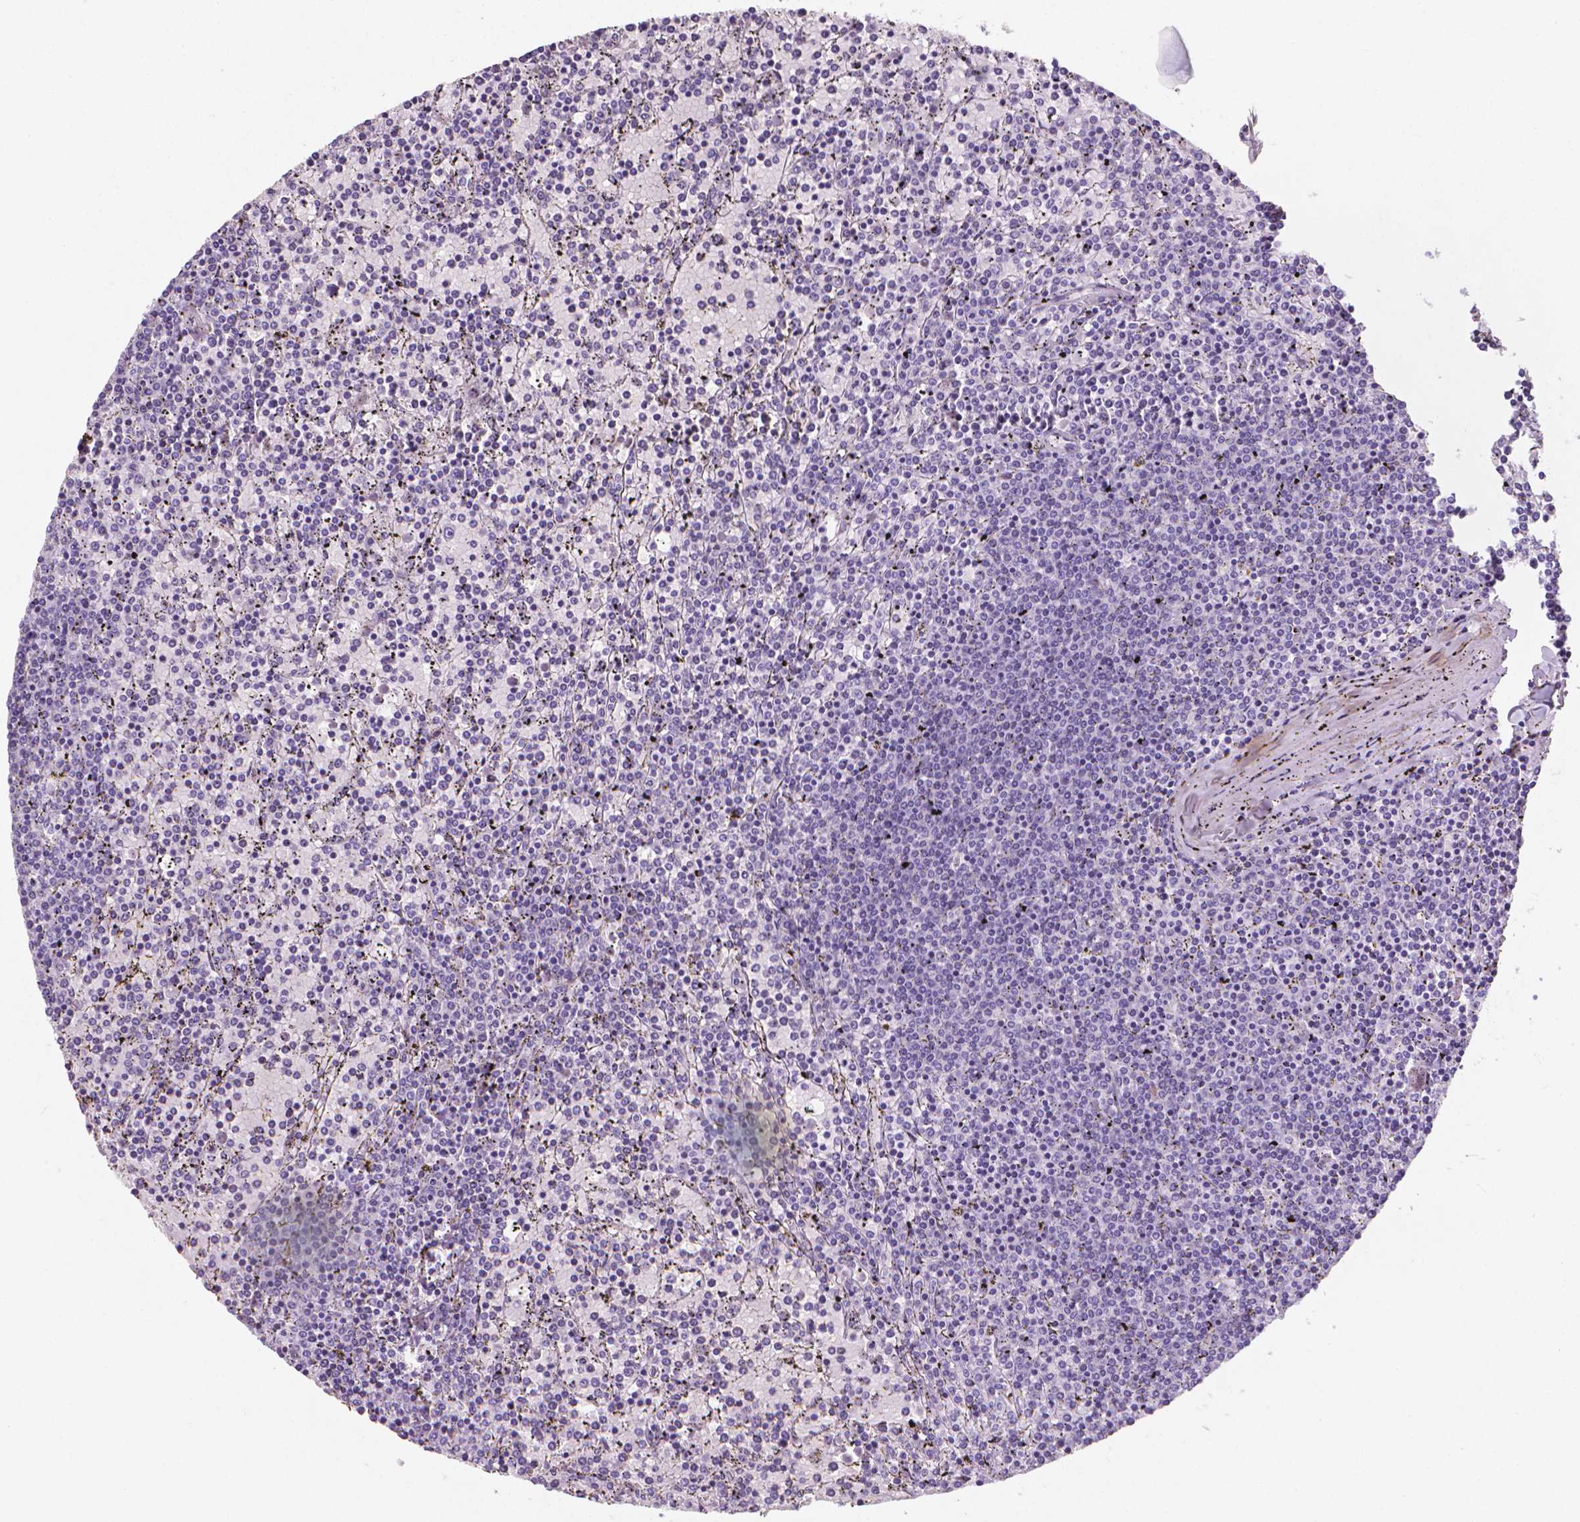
{"staining": {"intensity": "negative", "quantity": "none", "location": "none"}, "tissue": "lymphoma", "cell_type": "Tumor cells", "image_type": "cancer", "snomed": [{"axis": "morphology", "description": "Malignant lymphoma, non-Hodgkin's type, Low grade"}, {"axis": "topography", "description": "Spleen"}], "caption": "High magnification brightfield microscopy of low-grade malignant lymphoma, non-Hodgkin's type stained with DAB (3,3'-diaminobenzidine) (brown) and counterstained with hematoxylin (blue): tumor cells show no significant expression.", "gene": "XPNPEP2", "patient": {"sex": "female", "age": 77}}